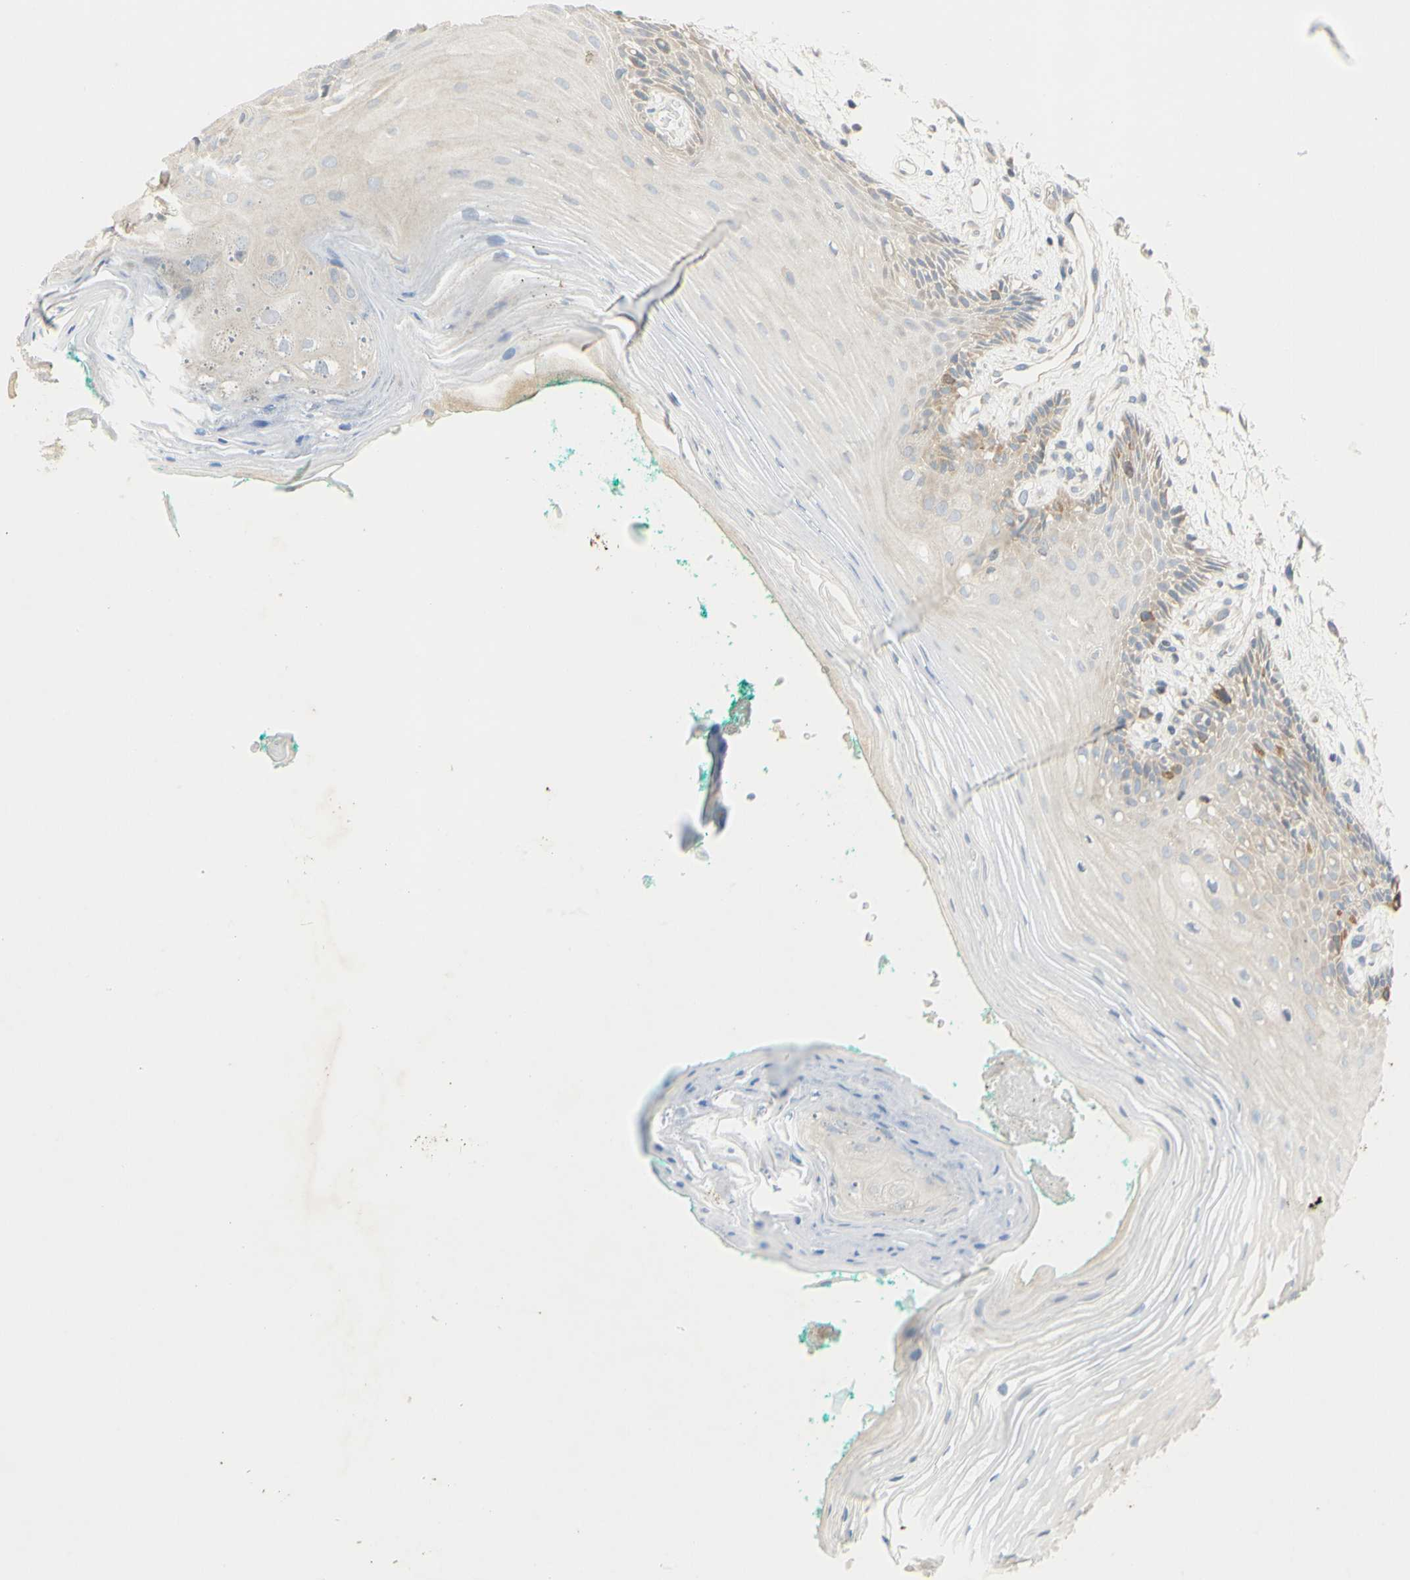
{"staining": {"intensity": "moderate", "quantity": "<25%", "location": "cytoplasmic/membranous"}, "tissue": "oral mucosa", "cell_type": "Squamous epithelial cells", "image_type": "normal", "snomed": [{"axis": "morphology", "description": "Normal tissue, NOS"}, {"axis": "topography", "description": "Skeletal muscle"}, {"axis": "topography", "description": "Oral tissue"}, {"axis": "topography", "description": "Peripheral nerve tissue"}], "caption": "This is an image of immunohistochemistry staining of benign oral mucosa, which shows moderate staining in the cytoplasmic/membranous of squamous epithelial cells.", "gene": "CCNB2", "patient": {"sex": "female", "age": 84}}